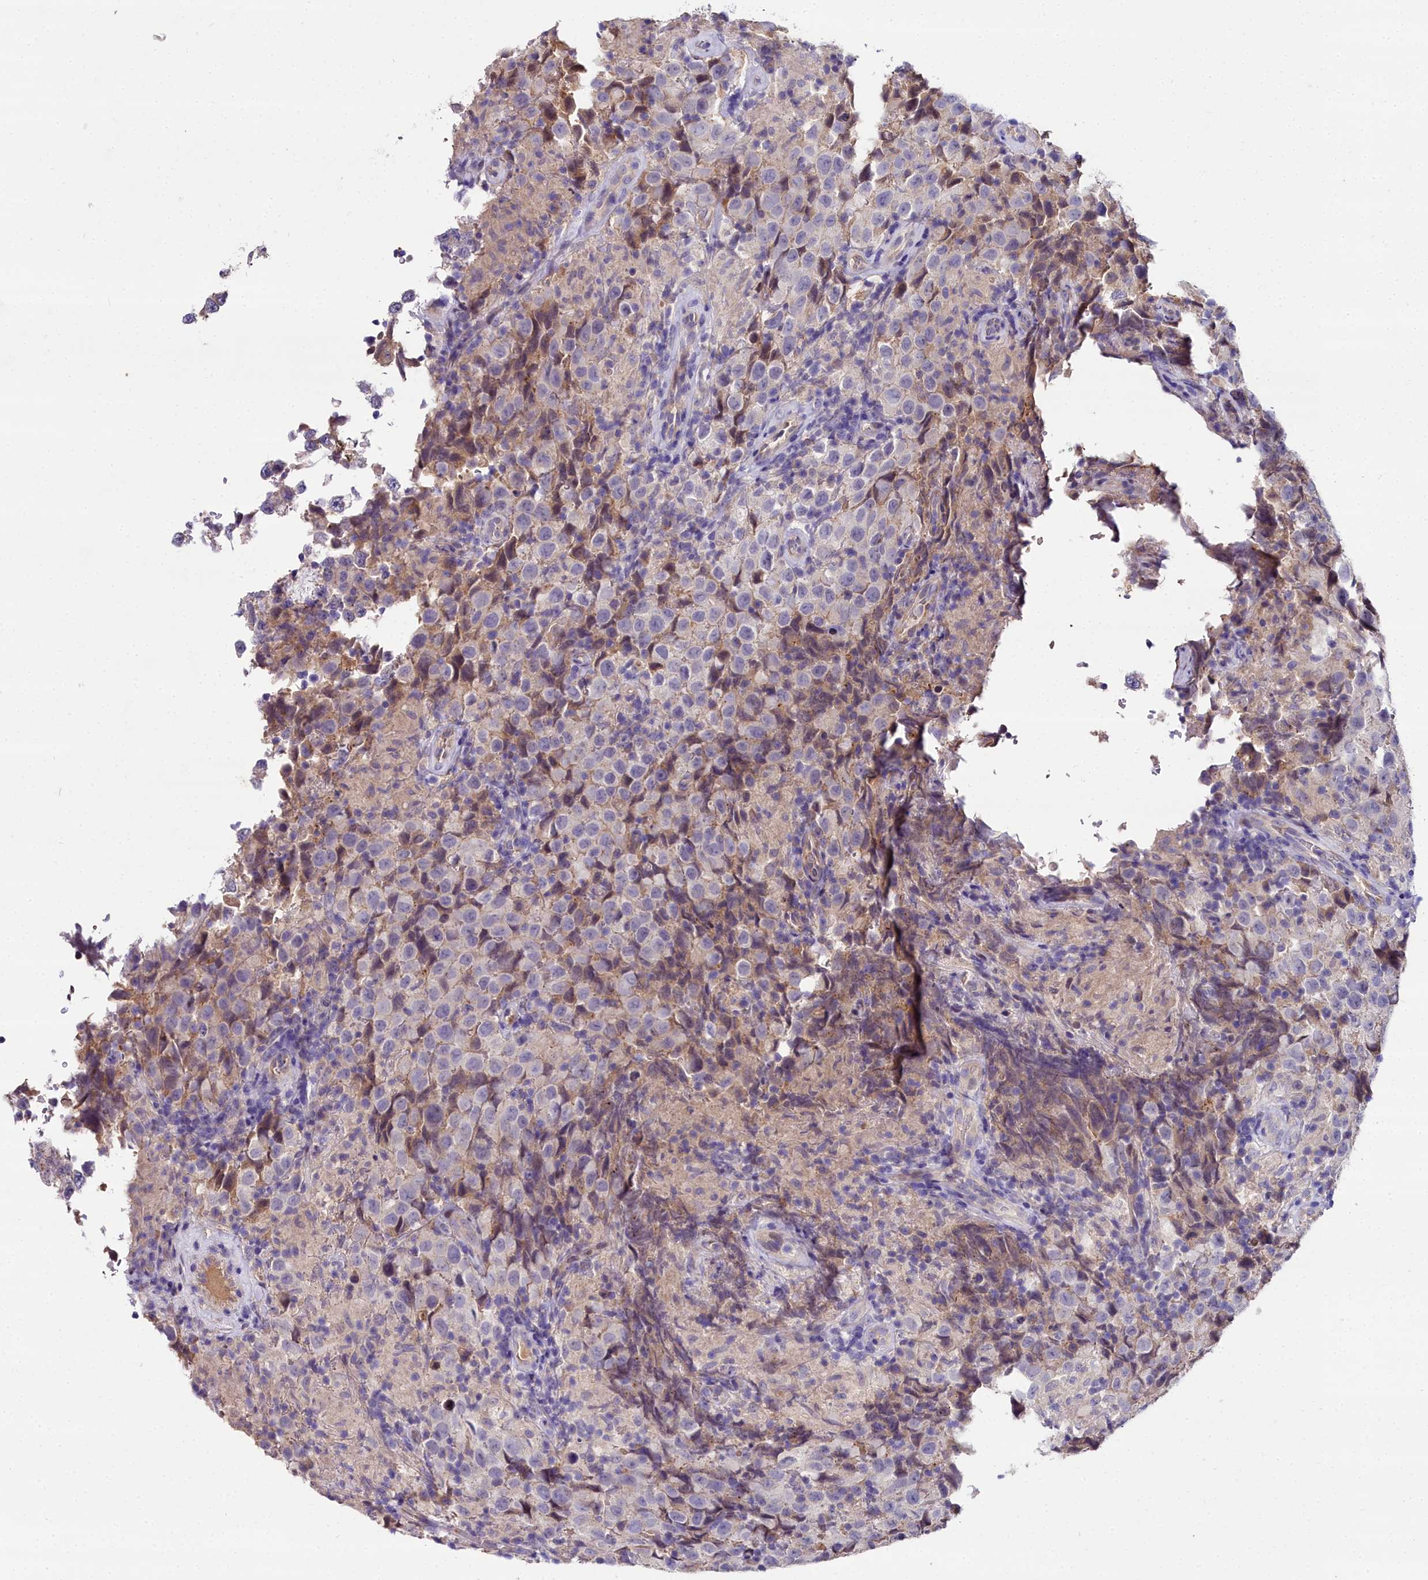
{"staining": {"intensity": "weak", "quantity": "<25%", "location": "cytoplasmic/membranous"}, "tissue": "testis cancer", "cell_type": "Tumor cells", "image_type": "cancer", "snomed": [{"axis": "morphology", "description": "Seminoma, NOS"}, {"axis": "morphology", "description": "Carcinoma, Embryonal, NOS"}, {"axis": "topography", "description": "Testis"}], "caption": "Immunohistochemical staining of human testis embryonal carcinoma exhibits no significant staining in tumor cells.", "gene": "NT5M", "patient": {"sex": "male", "age": 41}}